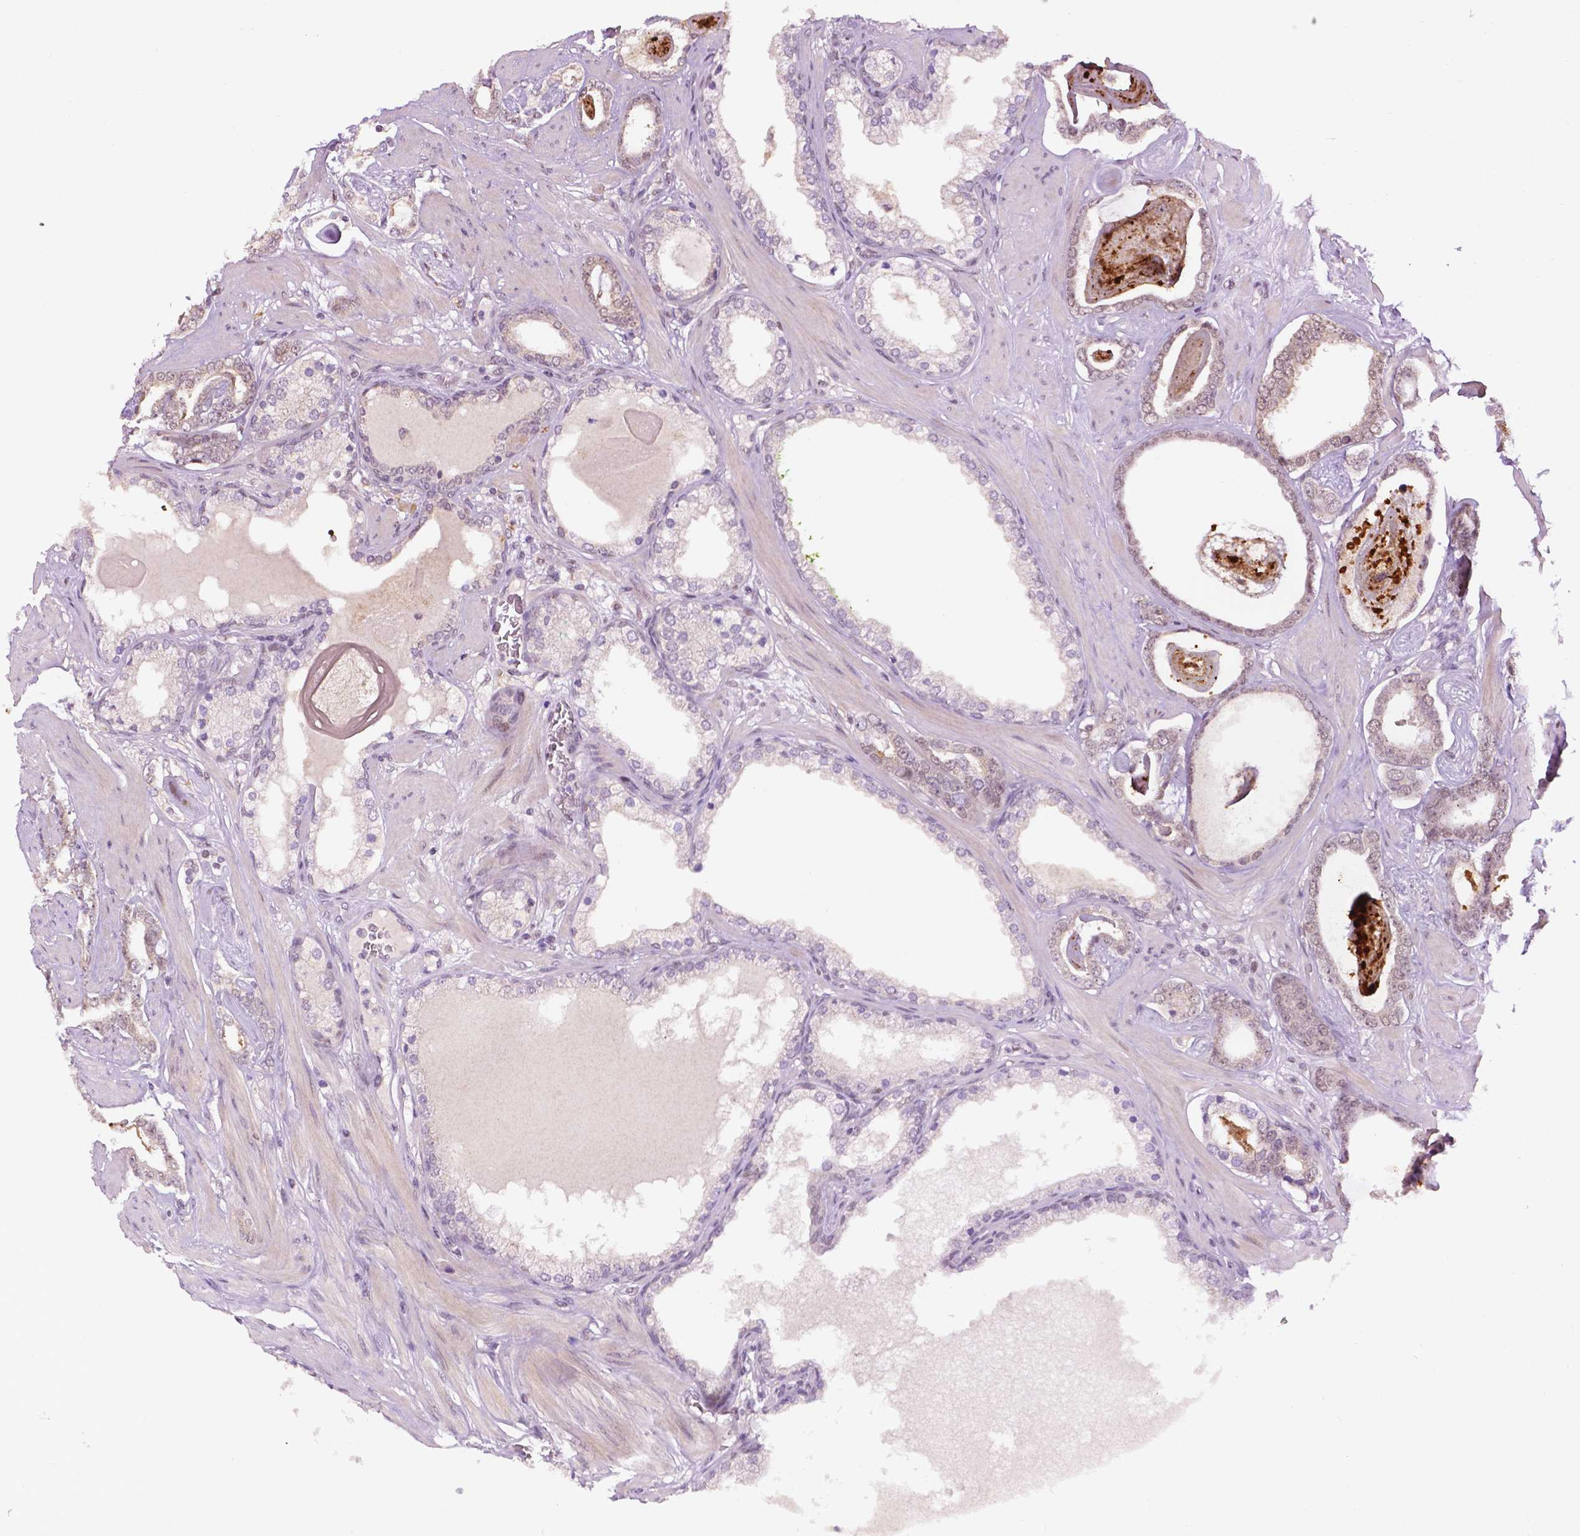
{"staining": {"intensity": "weak", "quantity": "<25%", "location": "cytoplasmic/membranous"}, "tissue": "prostate cancer", "cell_type": "Tumor cells", "image_type": "cancer", "snomed": [{"axis": "morphology", "description": "Adenocarcinoma, High grade"}, {"axis": "topography", "description": "Prostate"}], "caption": "Prostate high-grade adenocarcinoma was stained to show a protein in brown. There is no significant positivity in tumor cells.", "gene": "ZNF41", "patient": {"sex": "male", "age": 63}}